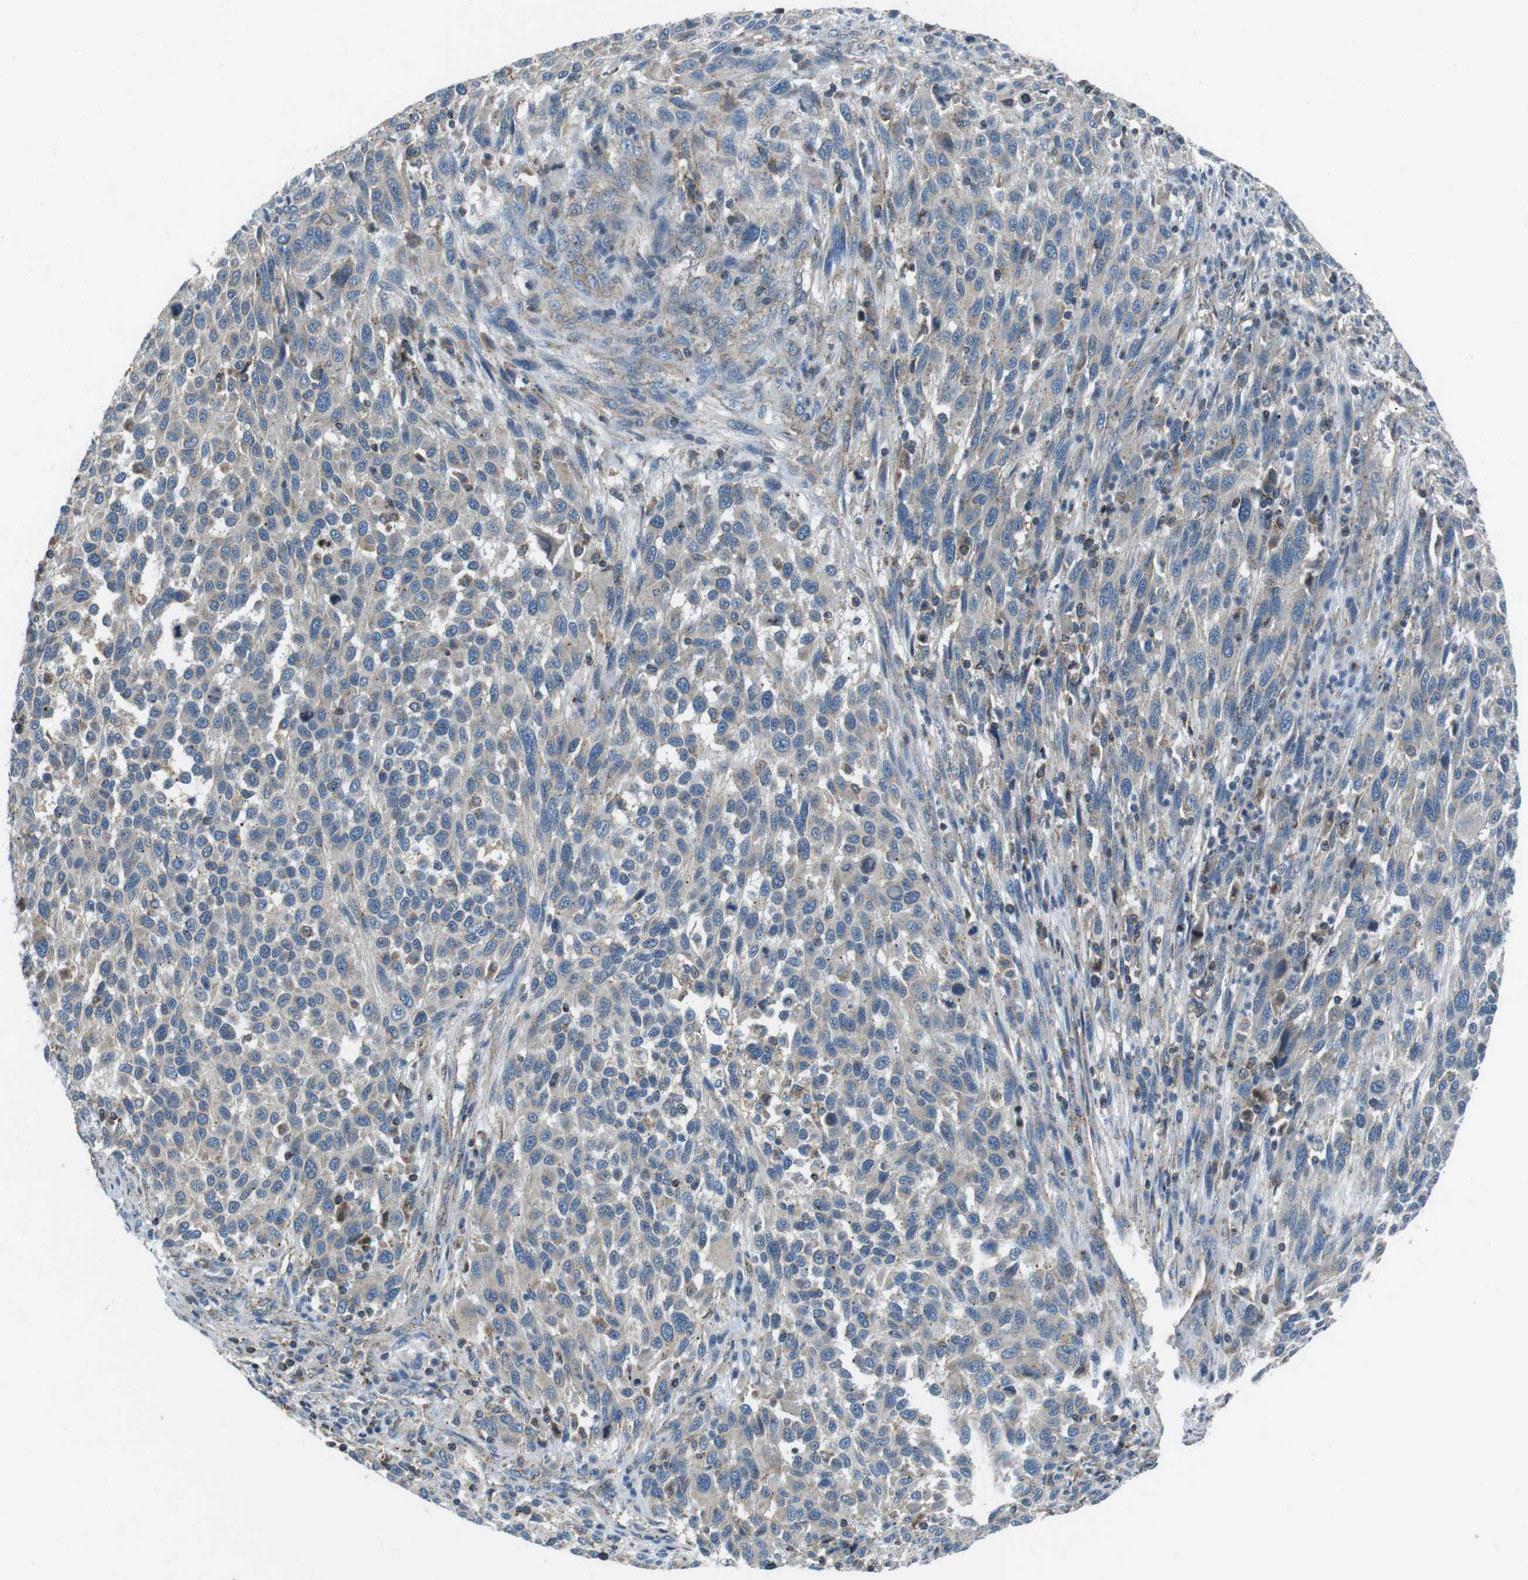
{"staining": {"intensity": "negative", "quantity": "none", "location": "none"}, "tissue": "melanoma", "cell_type": "Tumor cells", "image_type": "cancer", "snomed": [{"axis": "morphology", "description": "Malignant melanoma, Metastatic site"}, {"axis": "topography", "description": "Lymph node"}], "caption": "Immunohistochemistry photomicrograph of neoplastic tissue: melanoma stained with DAB shows no significant protein positivity in tumor cells. (Immunohistochemistry, brightfield microscopy, high magnification).", "gene": "FAM3B", "patient": {"sex": "male", "age": 61}}